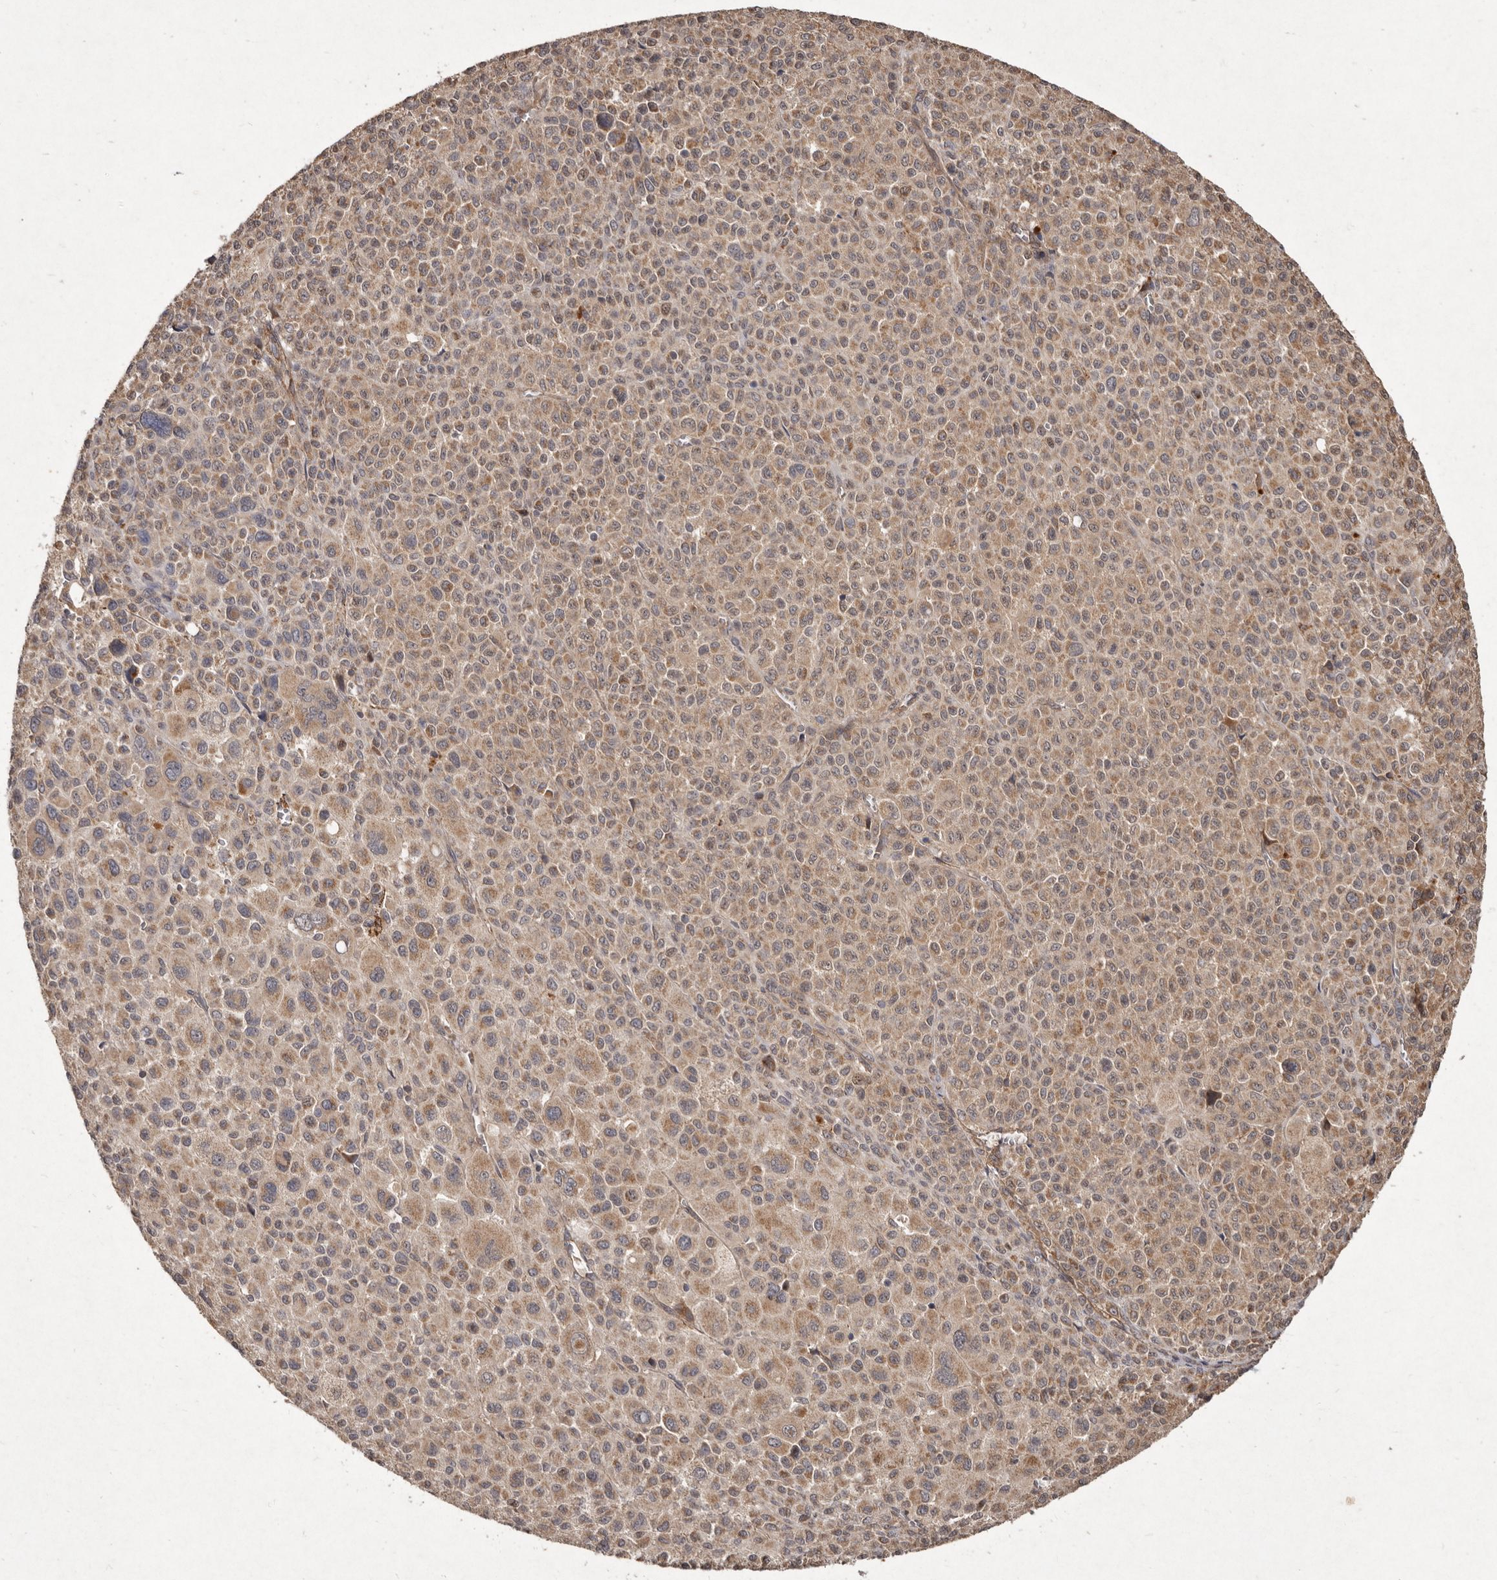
{"staining": {"intensity": "moderate", "quantity": ">75%", "location": "cytoplasmic/membranous"}, "tissue": "melanoma", "cell_type": "Tumor cells", "image_type": "cancer", "snomed": [{"axis": "morphology", "description": "Malignant melanoma, Metastatic site"}, {"axis": "topography", "description": "Skin"}], "caption": "Brown immunohistochemical staining in melanoma shows moderate cytoplasmic/membranous expression in approximately >75% of tumor cells.", "gene": "SEMA3A", "patient": {"sex": "female", "age": 74}}